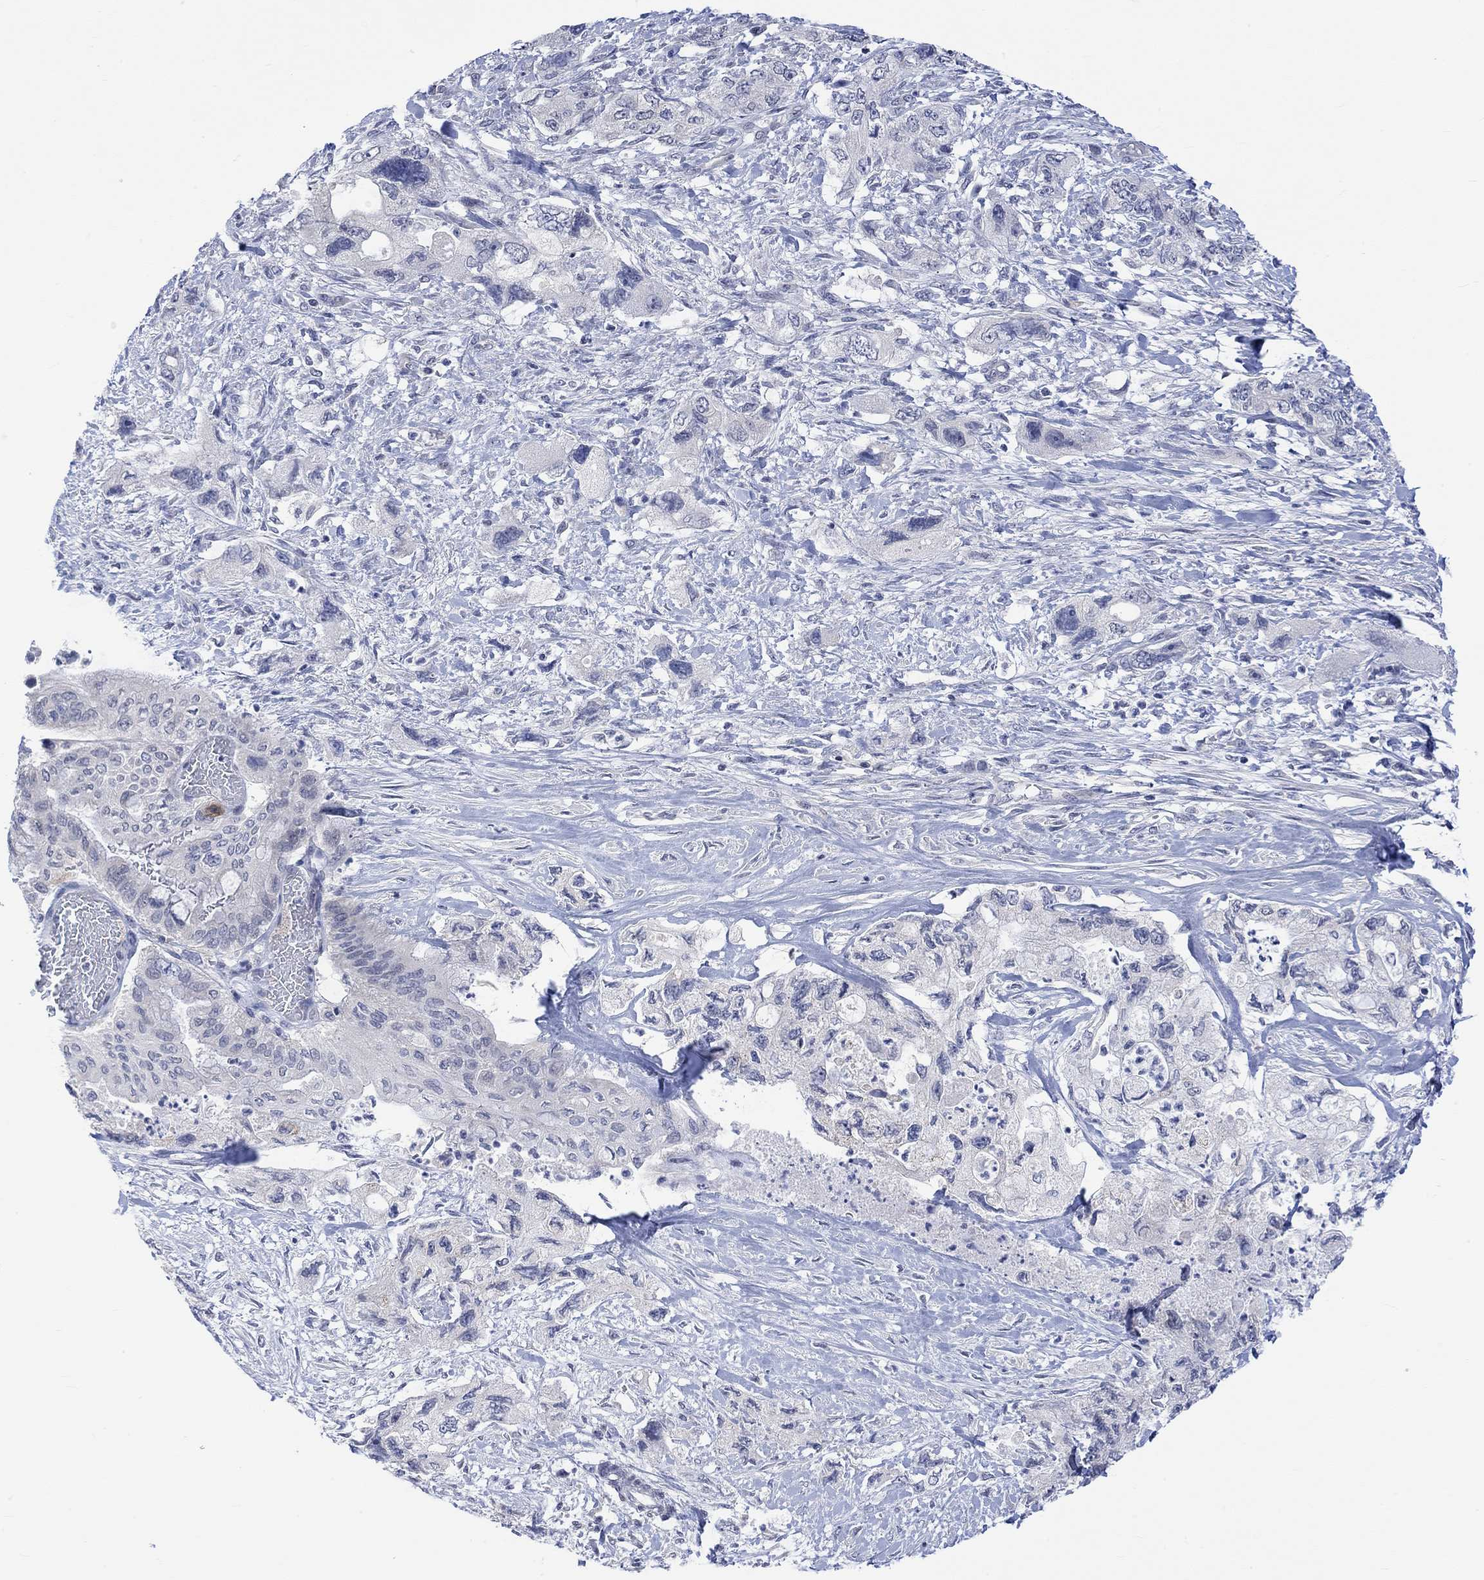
{"staining": {"intensity": "negative", "quantity": "none", "location": "none"}, "tissue": "pancreatic cancer", "cell_type": "Tumor cells", "image_type": "cancer", "snomed": [{"axis": "morphology", "description": "Adenocarcinoma, NOS"}, {"axis": "topography", "description": "Pancreas"}], "caption": "Histopathology image shows no significant protein expression in tumor cells of pancreatic adenocarcinoma. (Brightfield microscopy of DAB (3,3'-diaminobenzidine) immunohistochemistry at high magnification).", "gene": "DCX", "patient": {"sex": "female", "age": 73}}